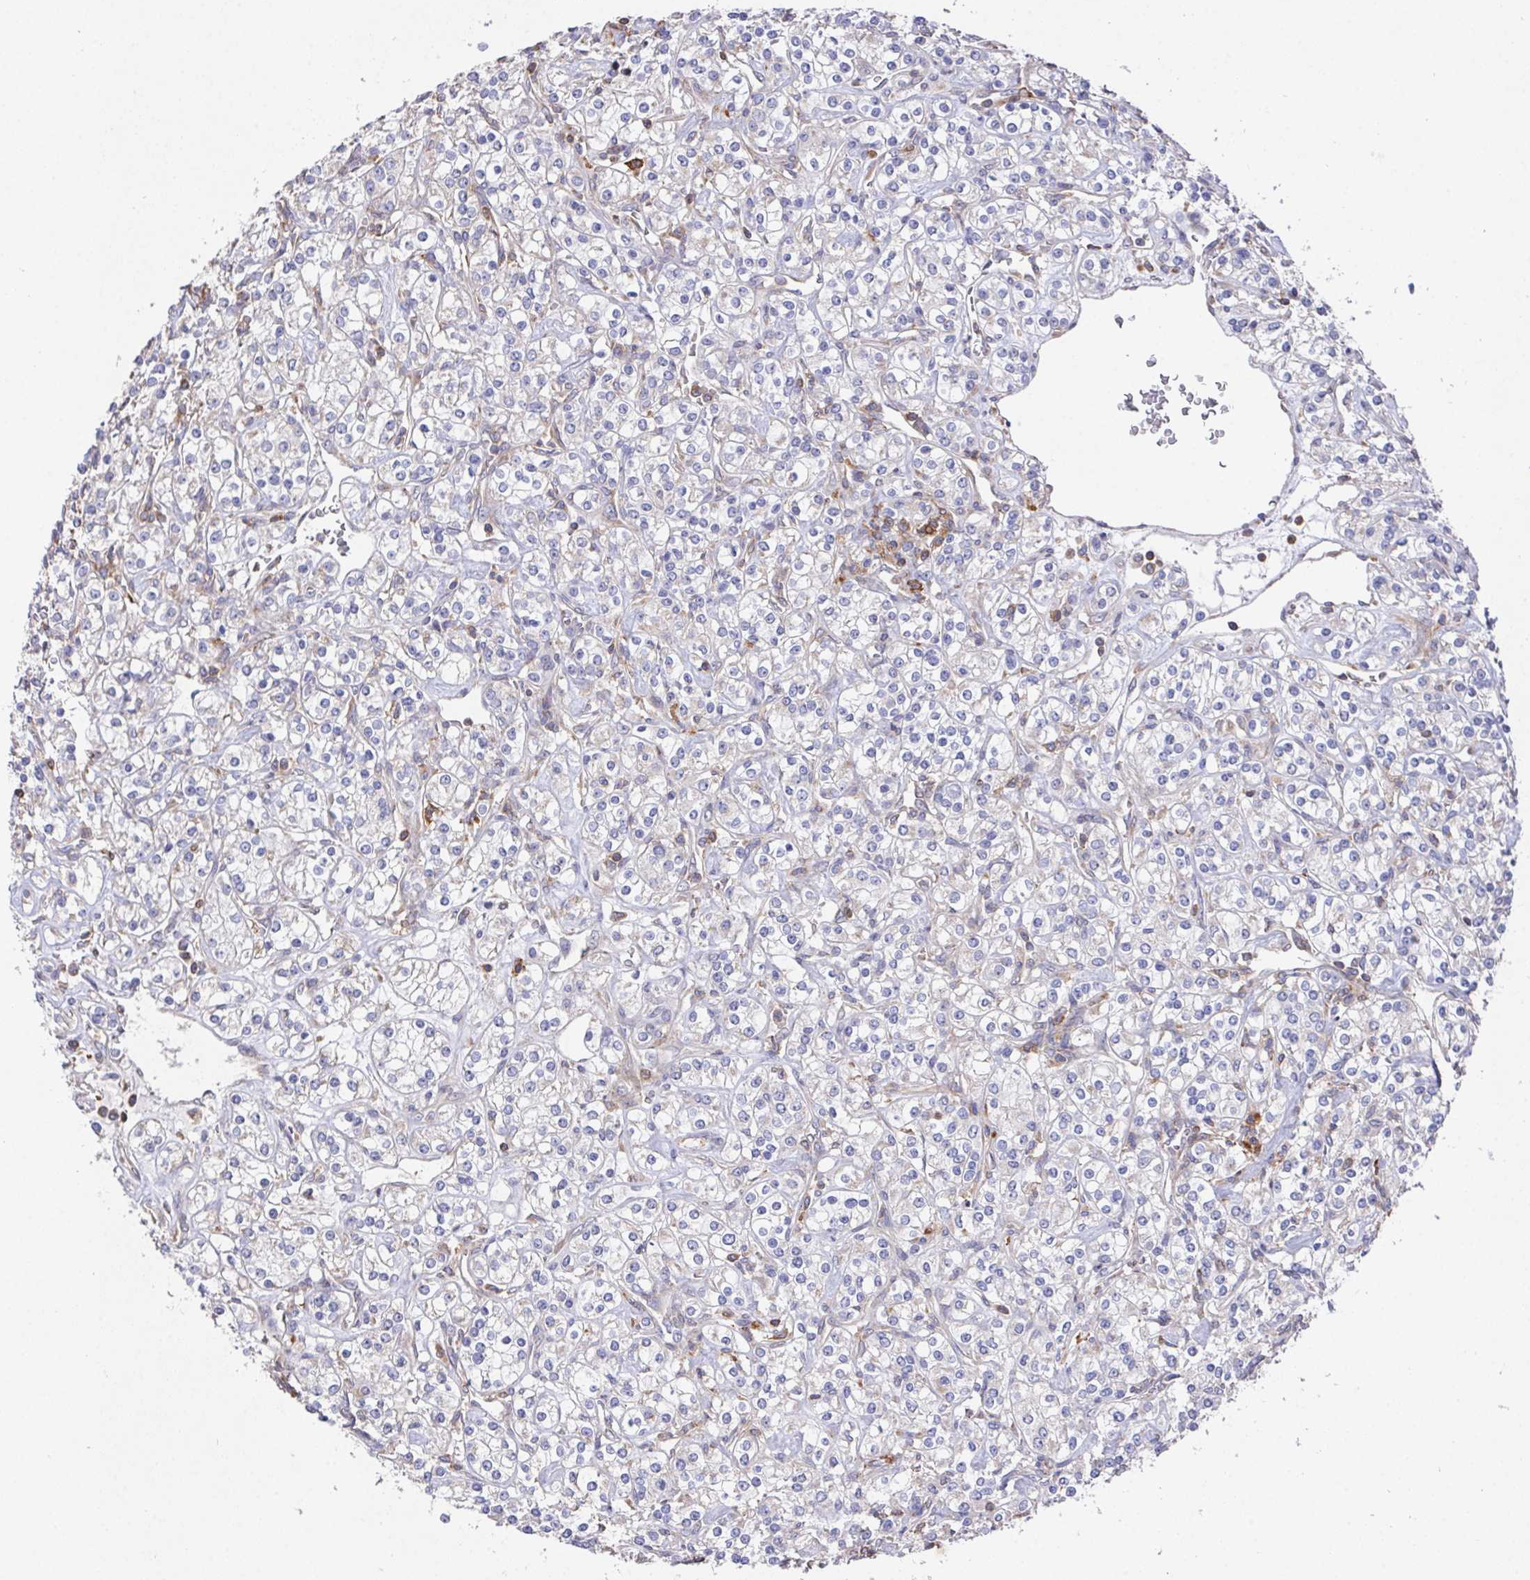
{"staining": {"intensity": "negative", "quantity": "none", "location": "none"}, "tissue": "renal cancer", "cell_type": "Tumor cells", "image_type": "cancer", "snomed": [{"axis": "morphology", "description": "Adenocarcinoma, NOS"}, {"axis": "topography", "description": "Kidney"}], "caption": "Immunohistochemistry image of human renal cancer stained for a protein (brown), which displays no expression in tumor cells.", "gene": "FAM241A", "patient": {"sex": "male", "age": 77}}